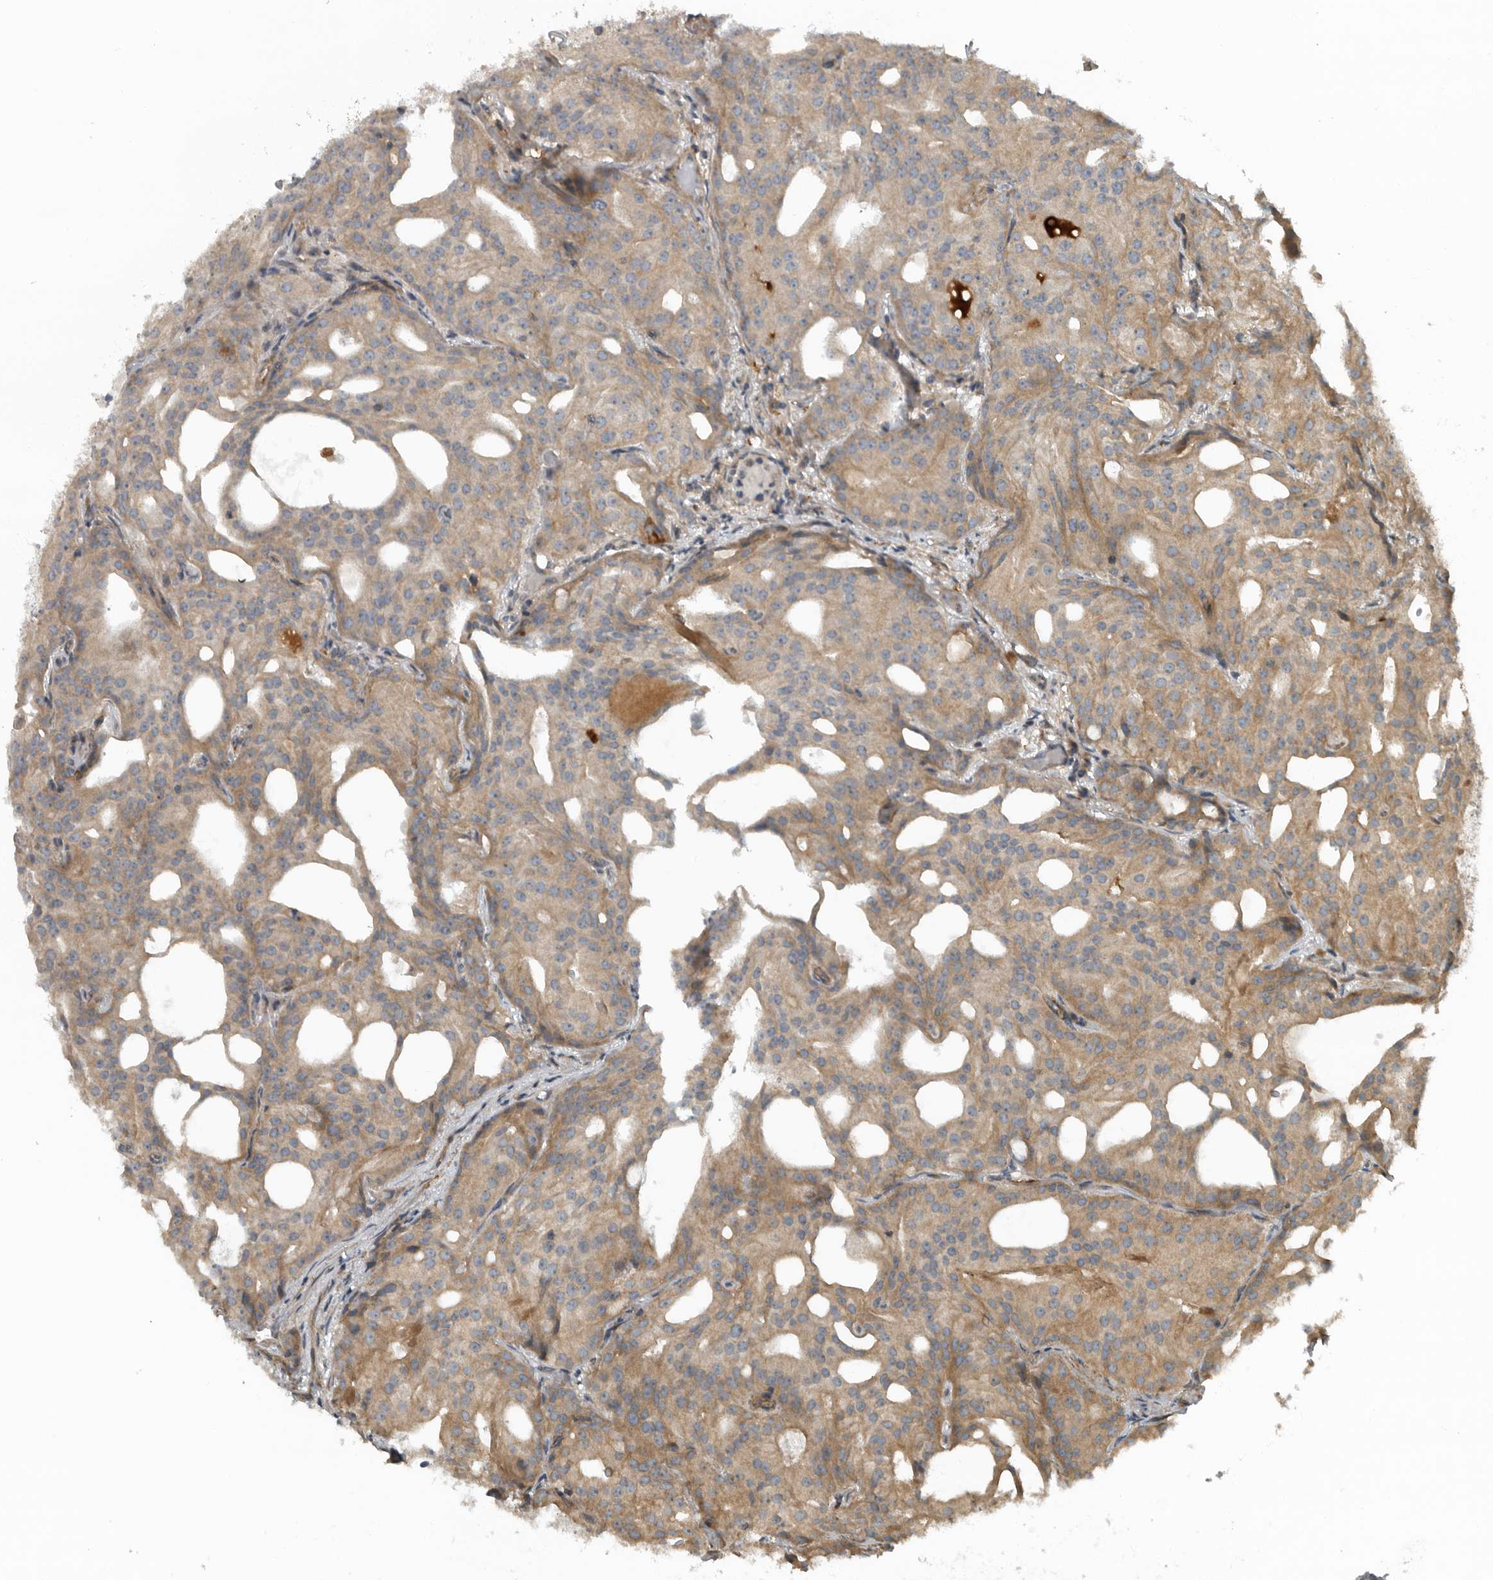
{"staining": {"intensity": "weak", "quantity": ">75%", "location": "cytoplasmic/membranous"}, "tissue": "prostate cancer", "cell_type": "Tumor cells", "image_type": "cancer", "snomed": [{"axis": "morphology", "description": "Adenocarcinoma, Medium grade"}, {"axis": "topography", "description": "Prostate"}], "caption": "Prostate cancer stained for a protein (brown) demonstrates weak cytoplasmic/membranous positive positivity in approximately >75% of tumor cells.", "gene": "AMFR", "patient": {"sex": "male", "age": 88}}